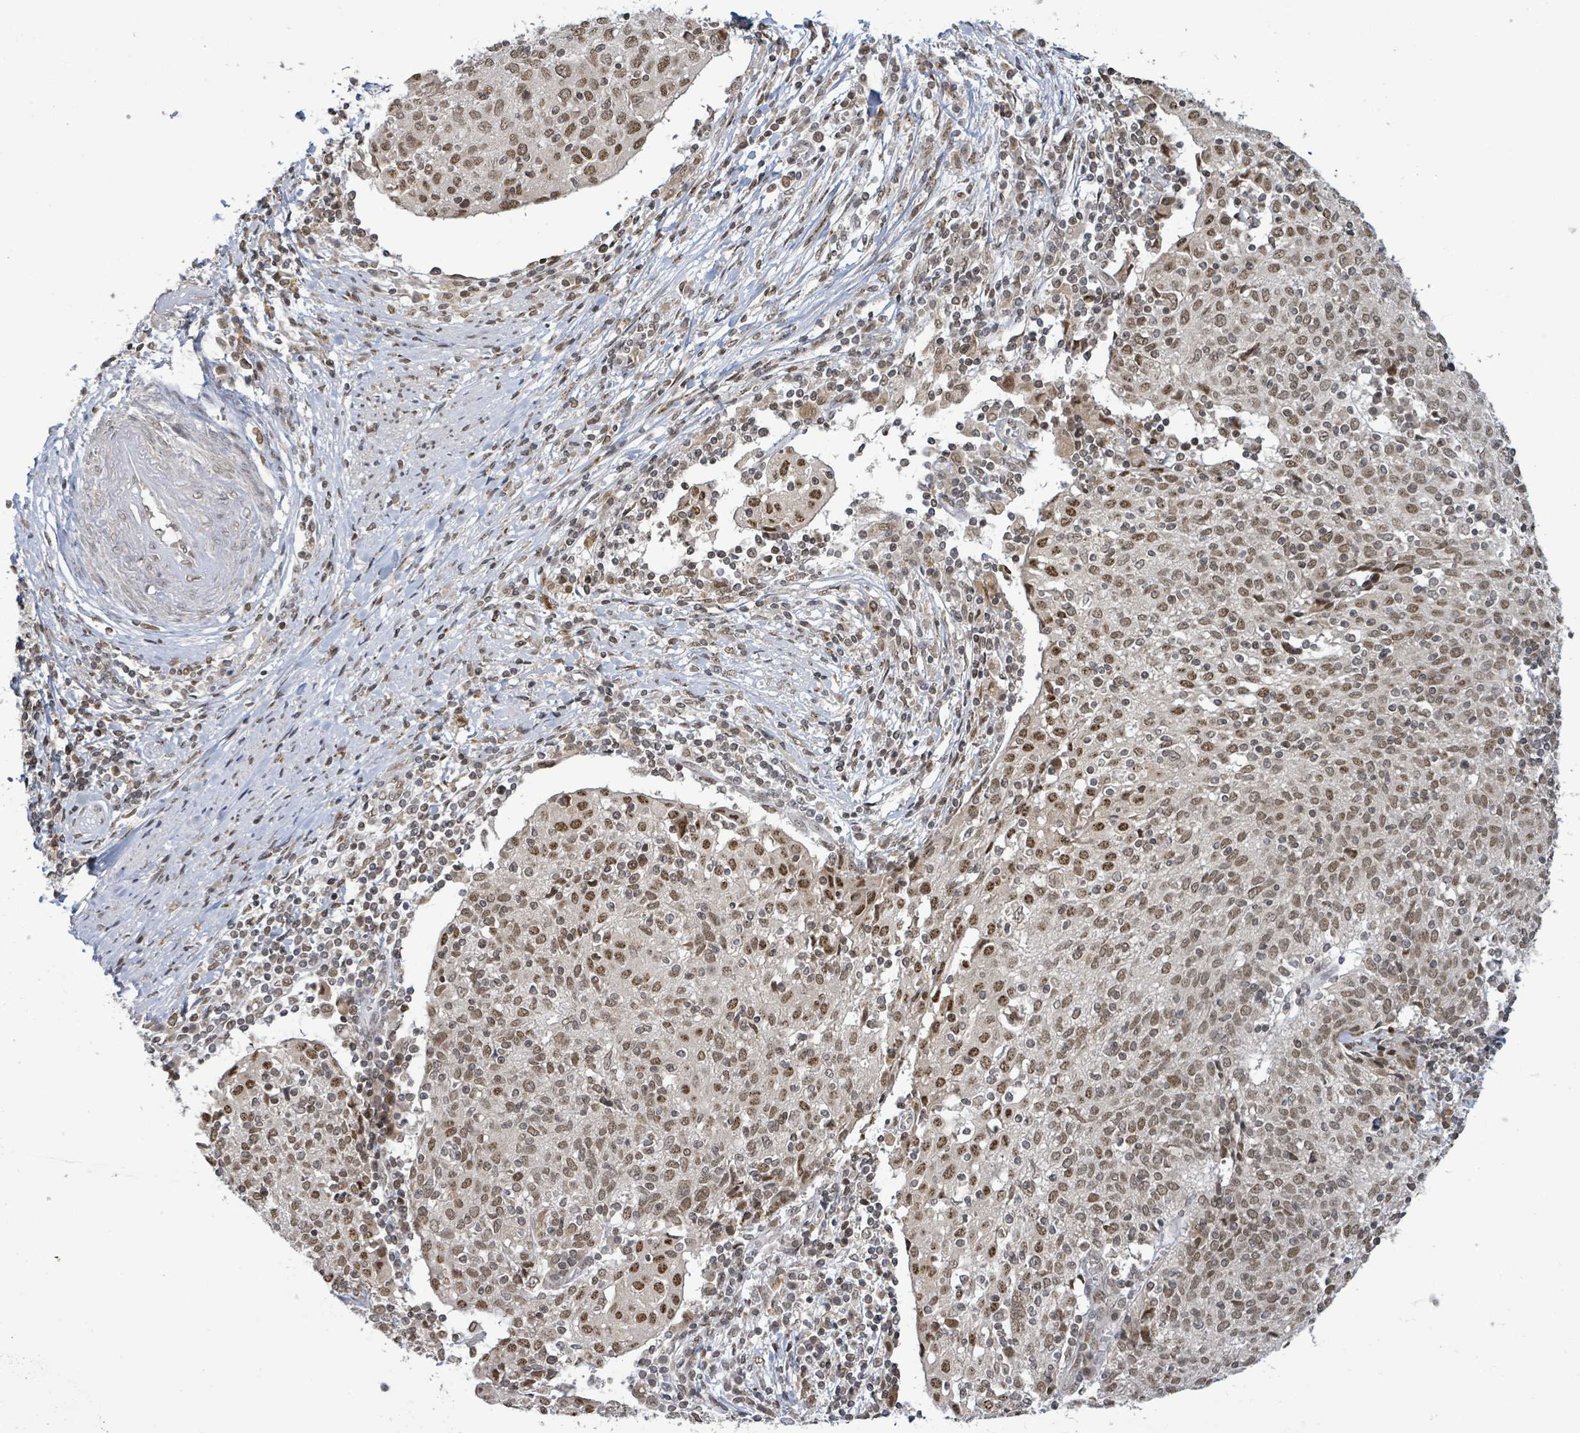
{"staining": {"intensity": "moderate", "quantity": ">75%", "location": "nuclear"}, "tissue": "cervical cancer", "cell_type": "Tumor cells", "image_type": "cancer", "snomed": [{"axis": "morphology", "description": "Squamous cell carcinoma, NOS"}, {"axis": "topography", "description": "Cervix"}], "caption": "This histopathology image shows cervical squamous cell carcinoma stained with immunohistochemistry (IHC) to label a protein in brown. The nuclear of tumor cells show moderate positivity for the protein. Nuclei are counter-stained blue.", "gene": "SBF2", "patient": {"sex": "female", "age": 52}}